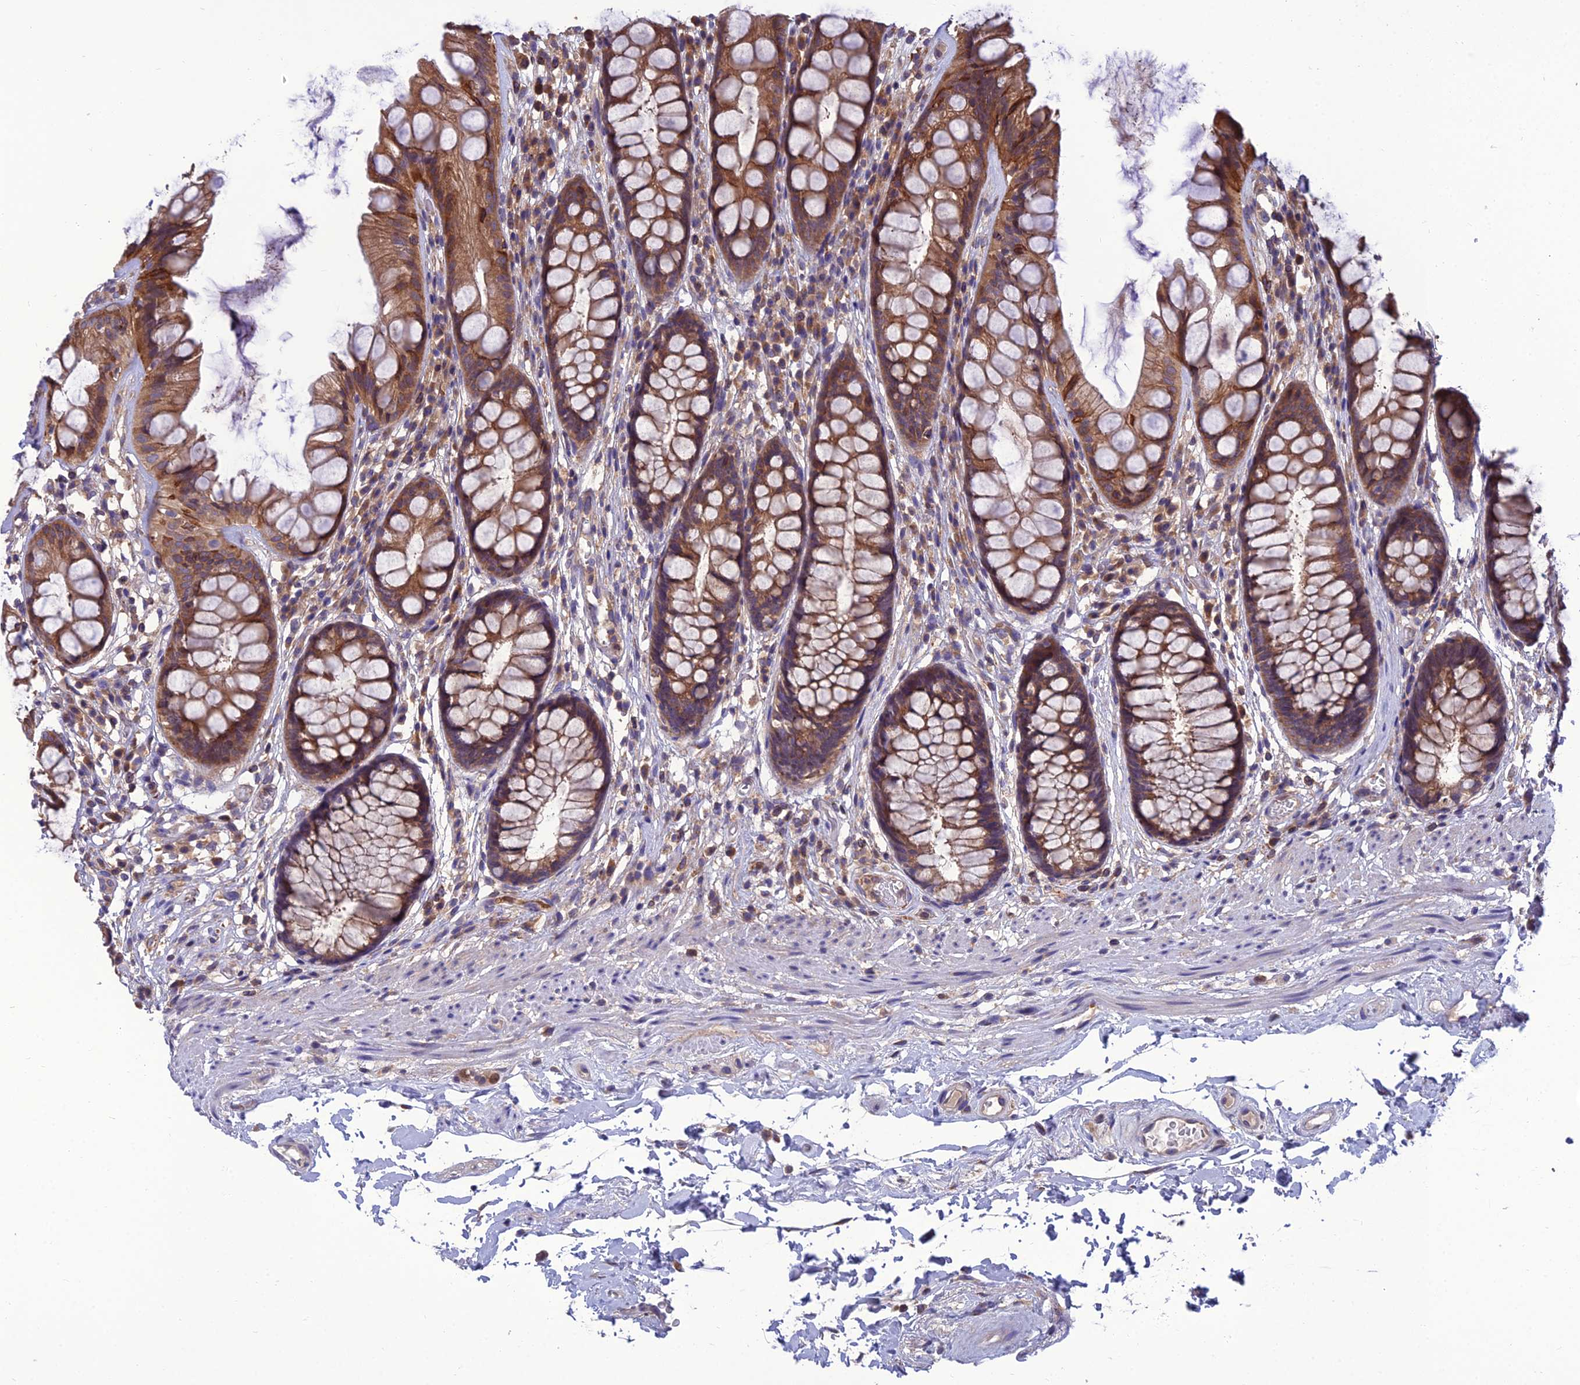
{"staining": {"intensity": "moderate", "quantity": ">75%", "location": "cytoplasmic/membranous"}, "tissue": "rectum", "cell_type": "Glandular cells", "image_type": "normal", "snomed": [{"axis": "morphology", "description": "Normal tissue, NOS"}, {"axis": "topography", "description": "Rectum"}], "caption": "Rectum stained for a protein exhibits moderate cytoplasmic/membranous positivity in glandular cells. The staining was performed using DAB, with brown indicating positive protein expression. Nuclei are stained blue with hematoxylin.", "gene": "UMAD1", "patient": {"sex": "male", "age": 74}}